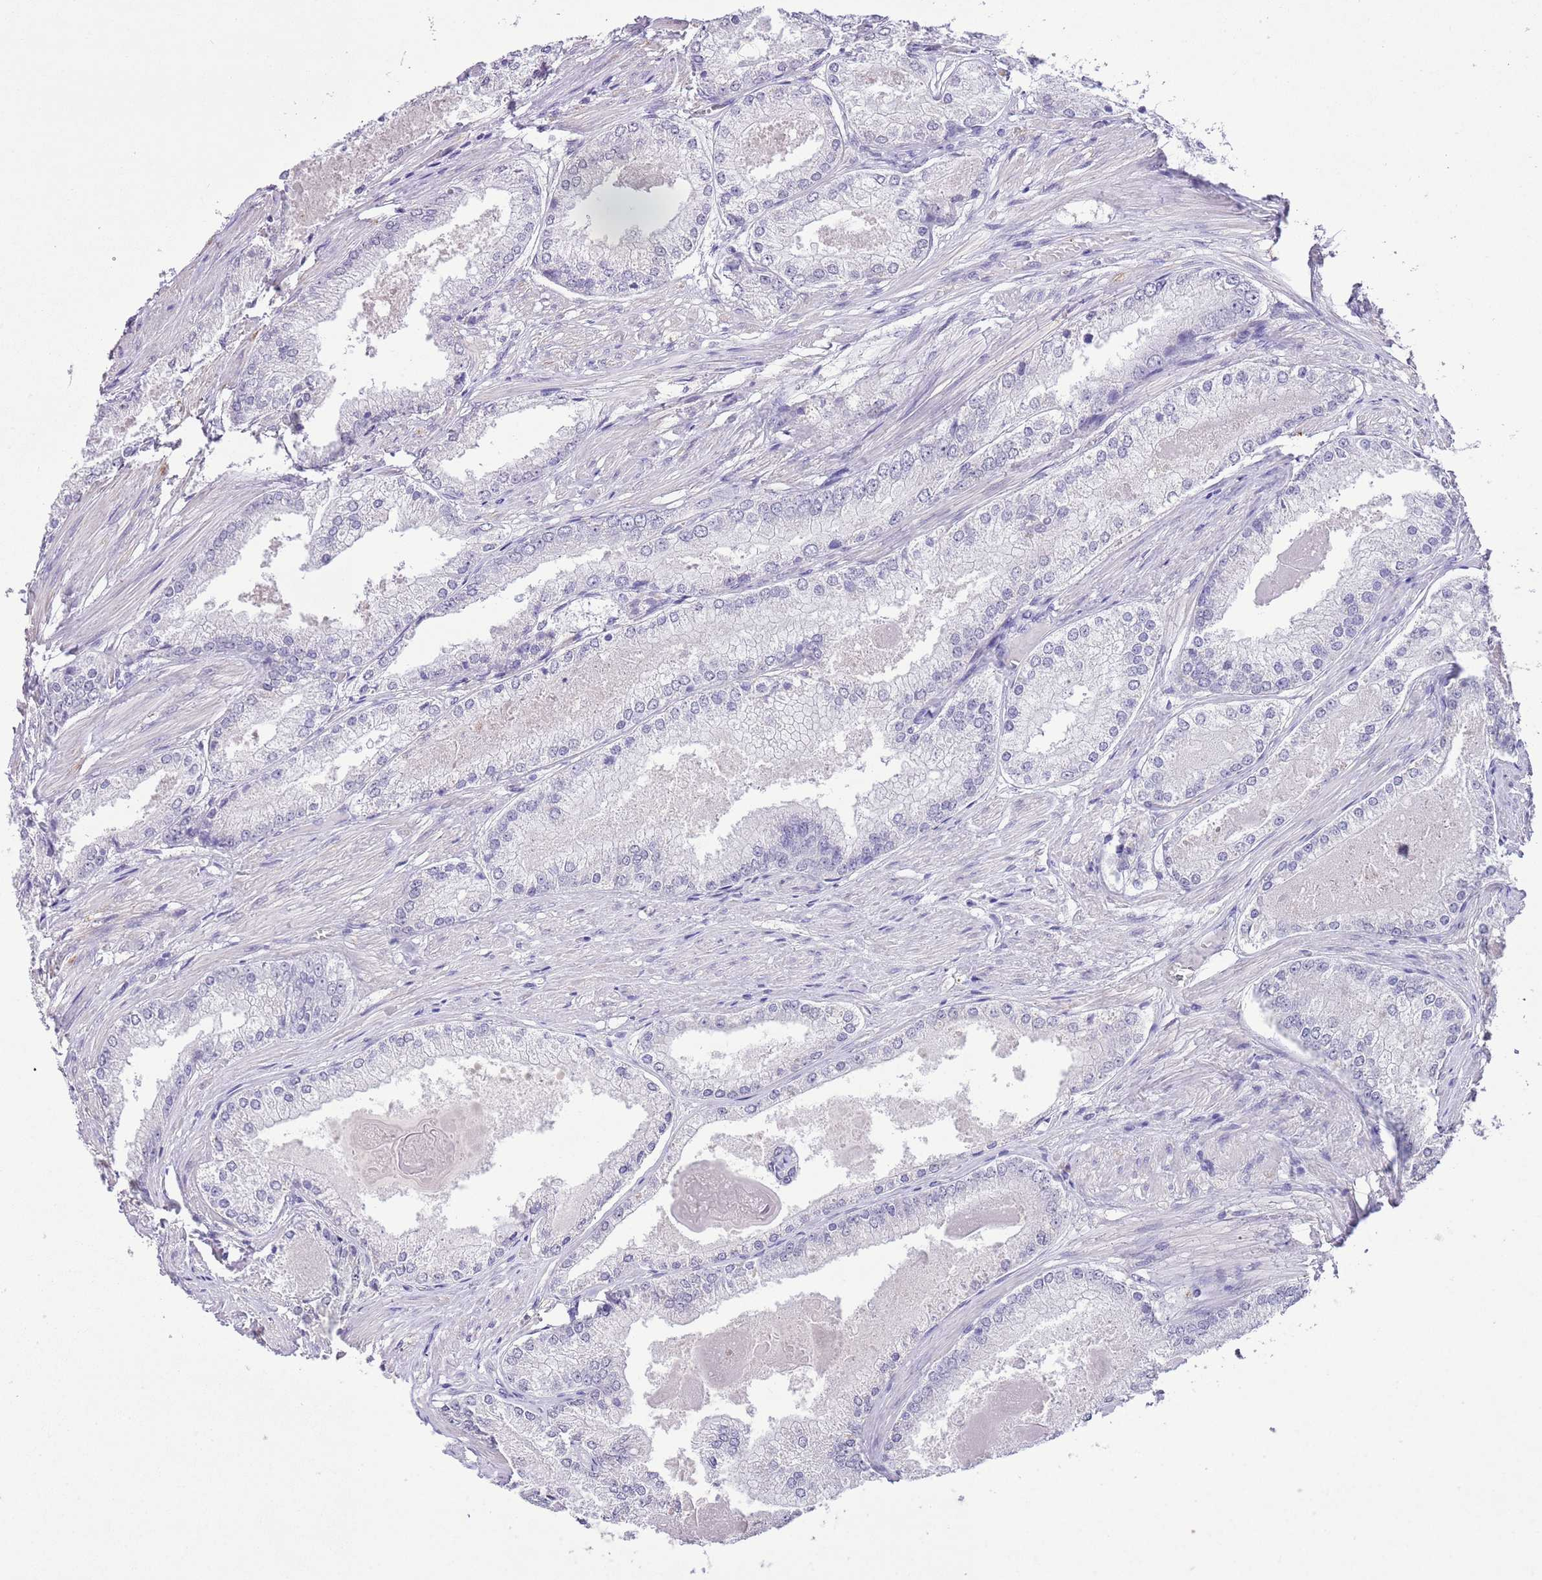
{"staining": {"intensity": "negative", "quantity": "none", "location": "none"}, "tissue": "prostate cancer", "cell_type": "Tumor cells", "image_type": "cancer", "snomed": [{"axis": "morphology", "description": "Adenocarcinoma, Low grade"}, {"axis": "topography", "description": "Prostate"}], "caption": "A high-resolution image shows IHC staining of prostate cancer (low-grade adenocarcinoma), which exhibits no significant staining in tumor cells.", "gene": "MIDN", "patient": {"sex": "male", "age": 68}}